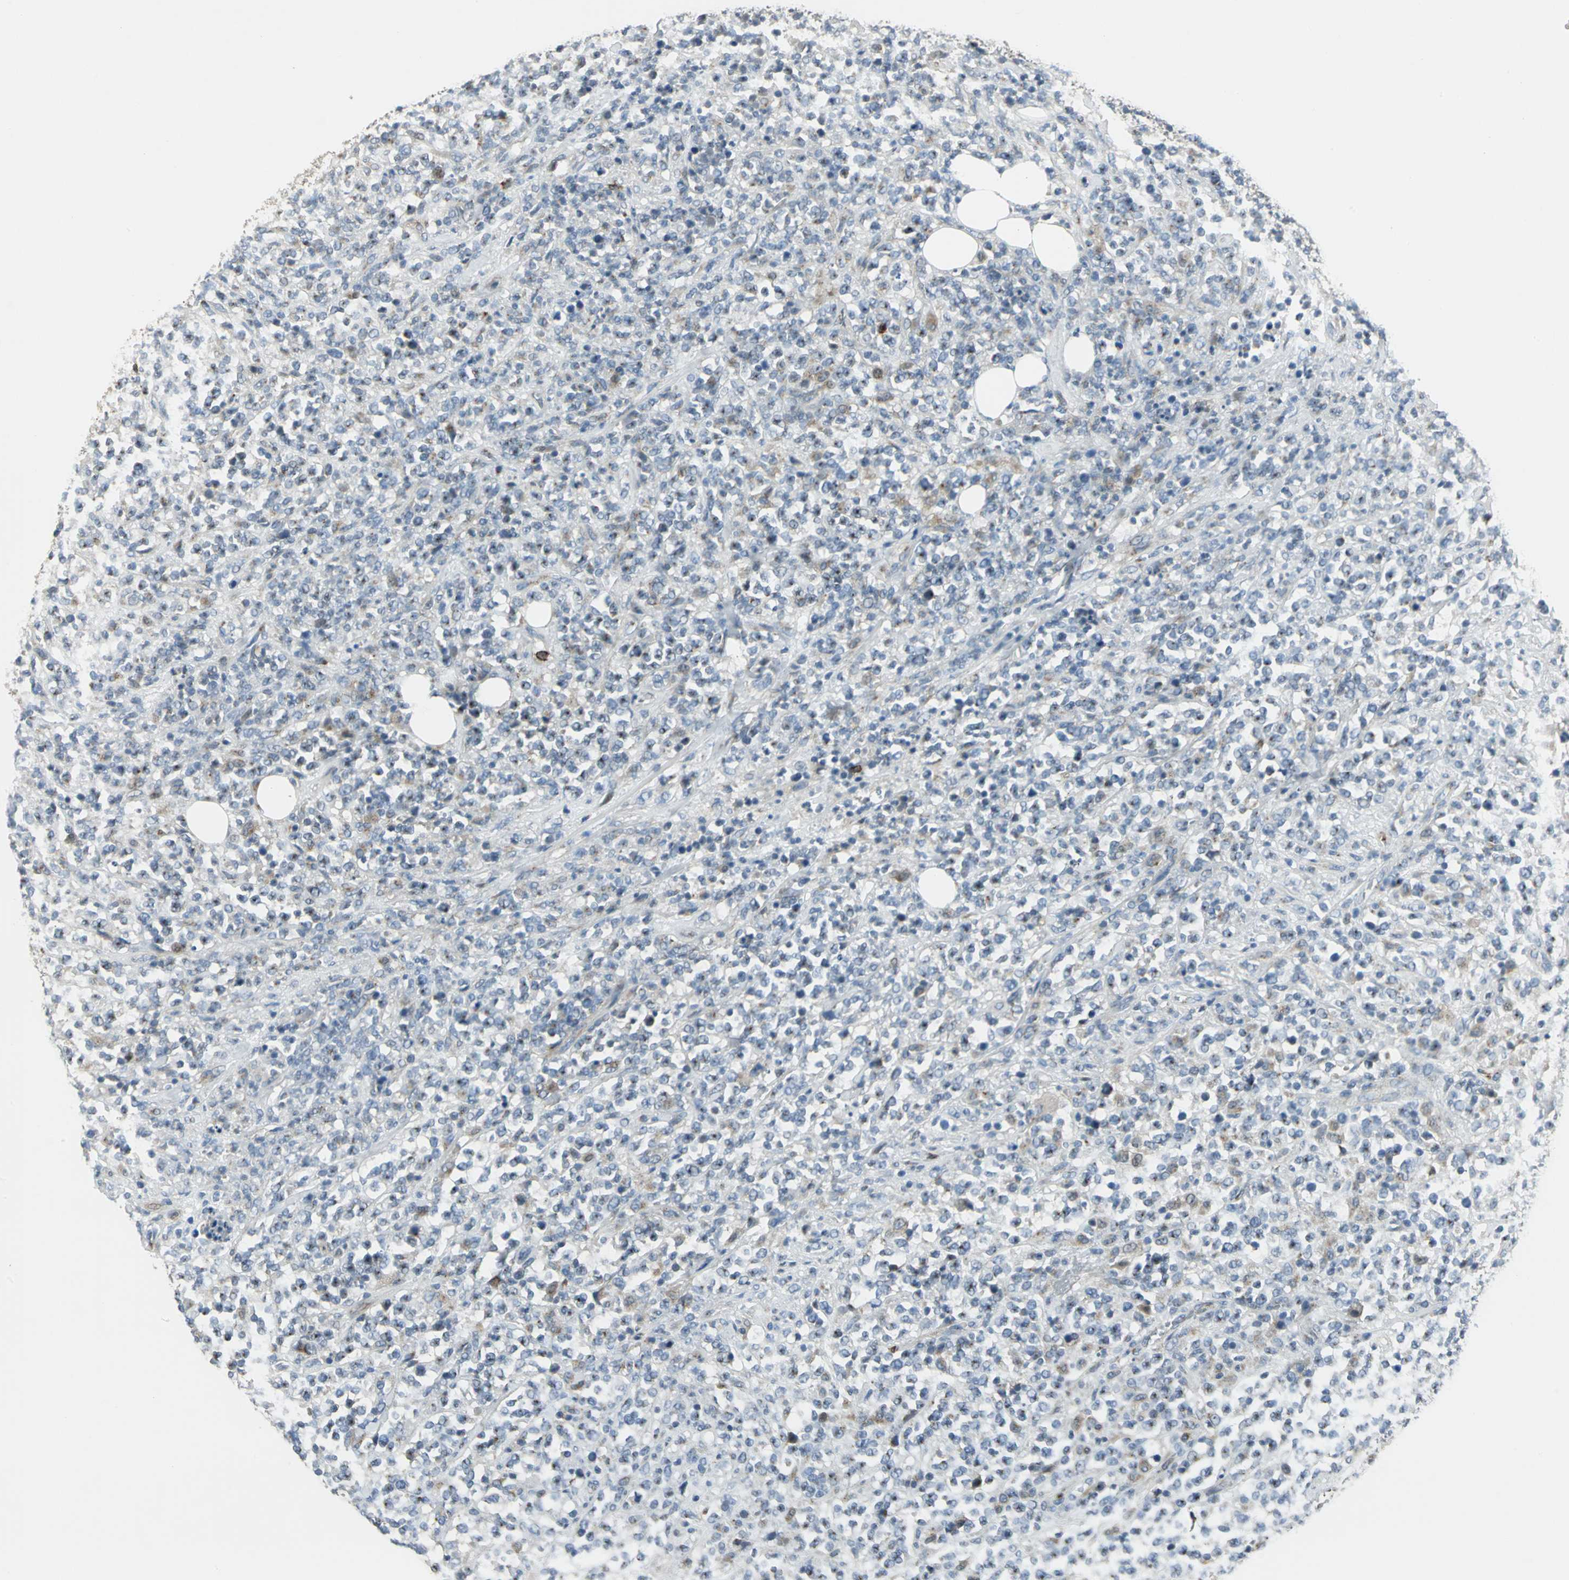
{"staining": {"intensity": "weak", "quantity": "<25%", "location": "cytoplasmic/membranous"}, "tissue": "lymphoma", "cell_type": "Tumor cells", "image_type": "cancer", "snomed": [{"axis": "morphology", "description": "Malignant lymphoma, non-Hodgkin's type, High grade"}, {"axis": "topography", "description": "Soft tissue"}], "caption": "Immunohistochemical staining of high-grade malignant lymphoma, non-Hodgkin's type reveals no significant staining in tumor cells.", "gene": "TM9SF2", "patient": {"sex": "male", "age": 18}}